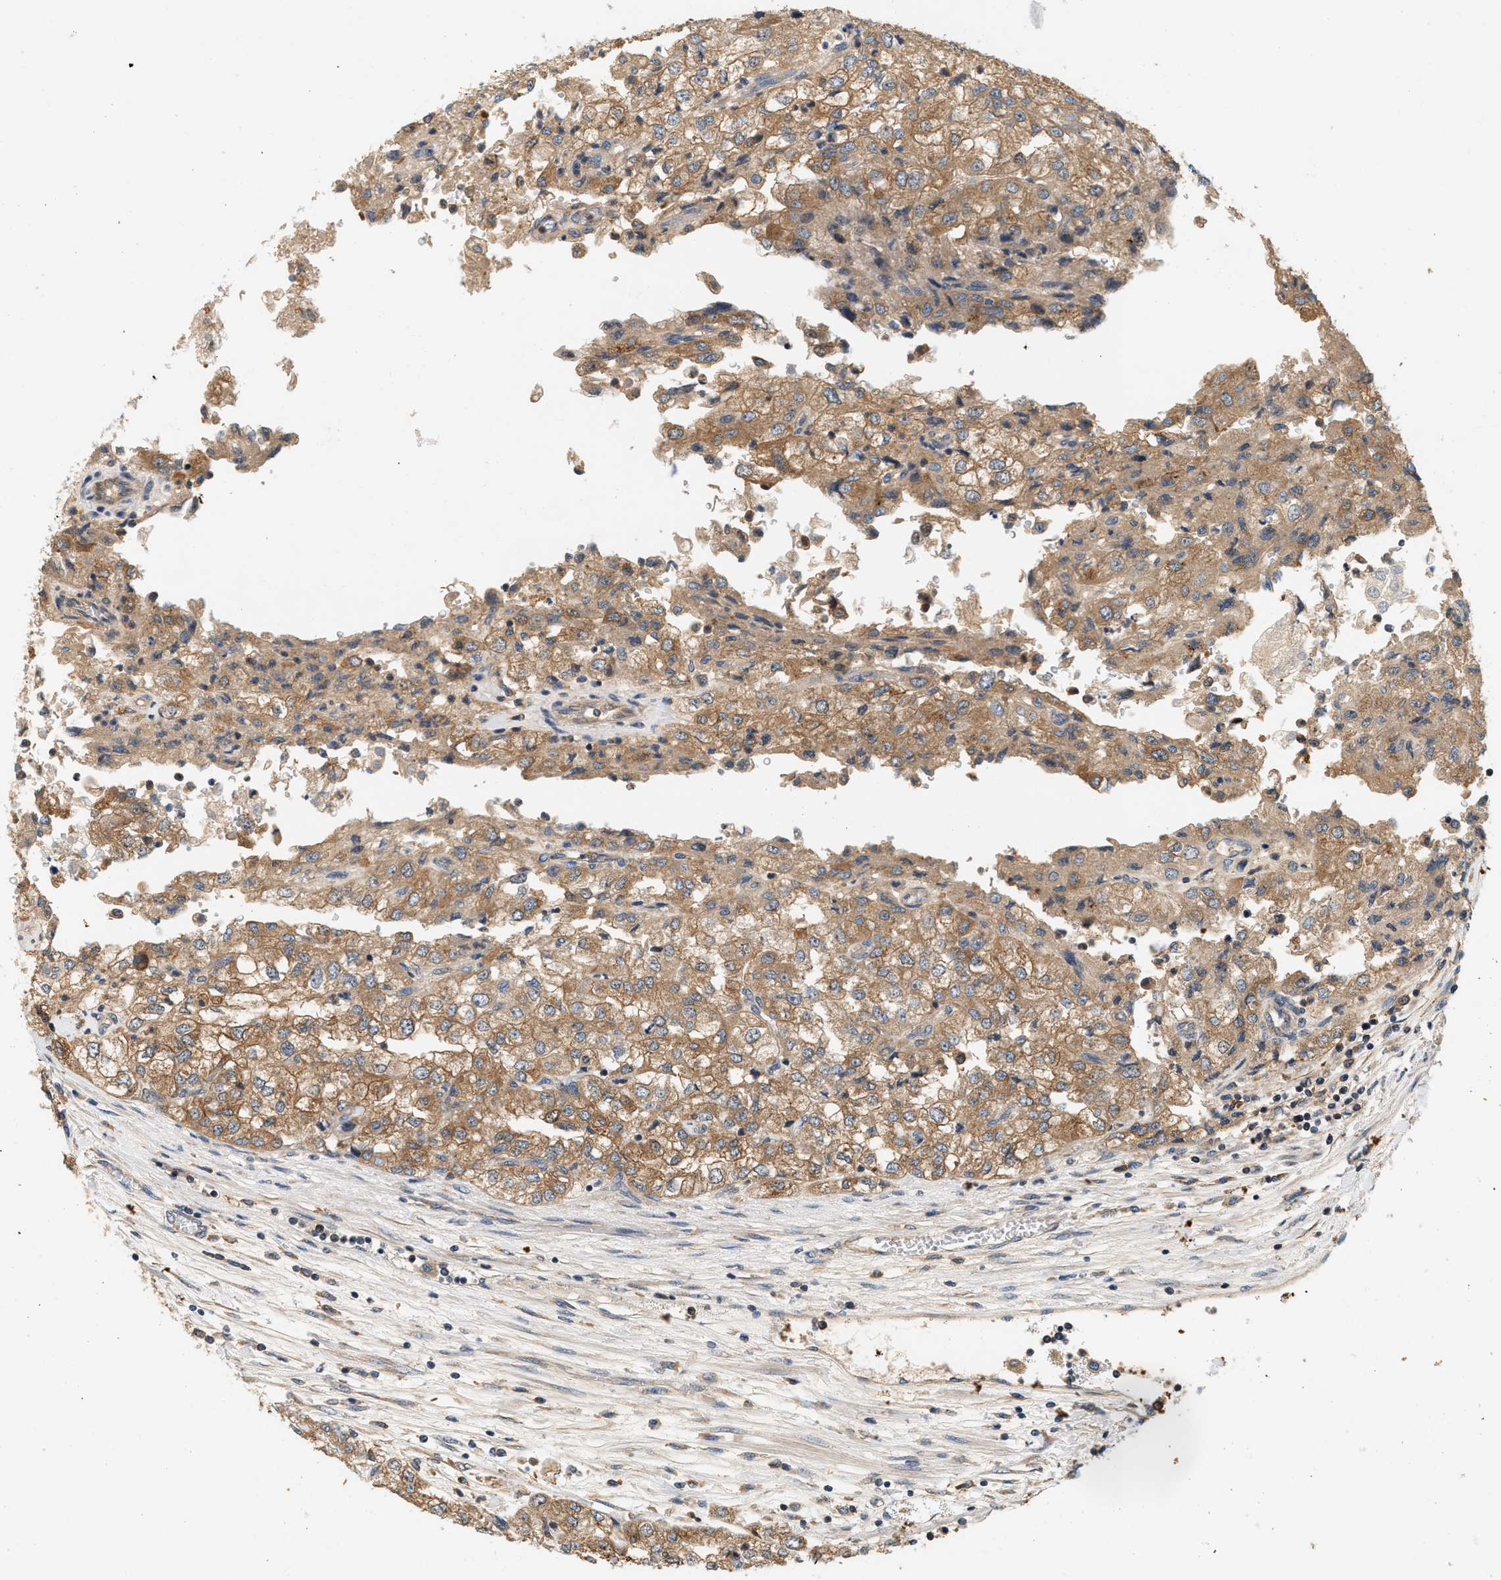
{"staining": {"intensity": "weak", "quantity": ">75%", "location": "cytoplasmic/membranous"}, "tissue": "renal cancer", "cell_type": "Tumor cells", "image_type": "cancer", "snomed": [{"axis": "morphology", "description": "Adenocarcinoma, NOS"}, {"axis": "topography", "description": "Kidney"}], "caption": "This is an image of immunohistochemistry staining of adenocarcinoma (renal), which shows weak positivity in the cytoplasmic/membranous of tumor cells.", "gene": "FAM78A", "patient": {"sex": "female", "age": 54}}